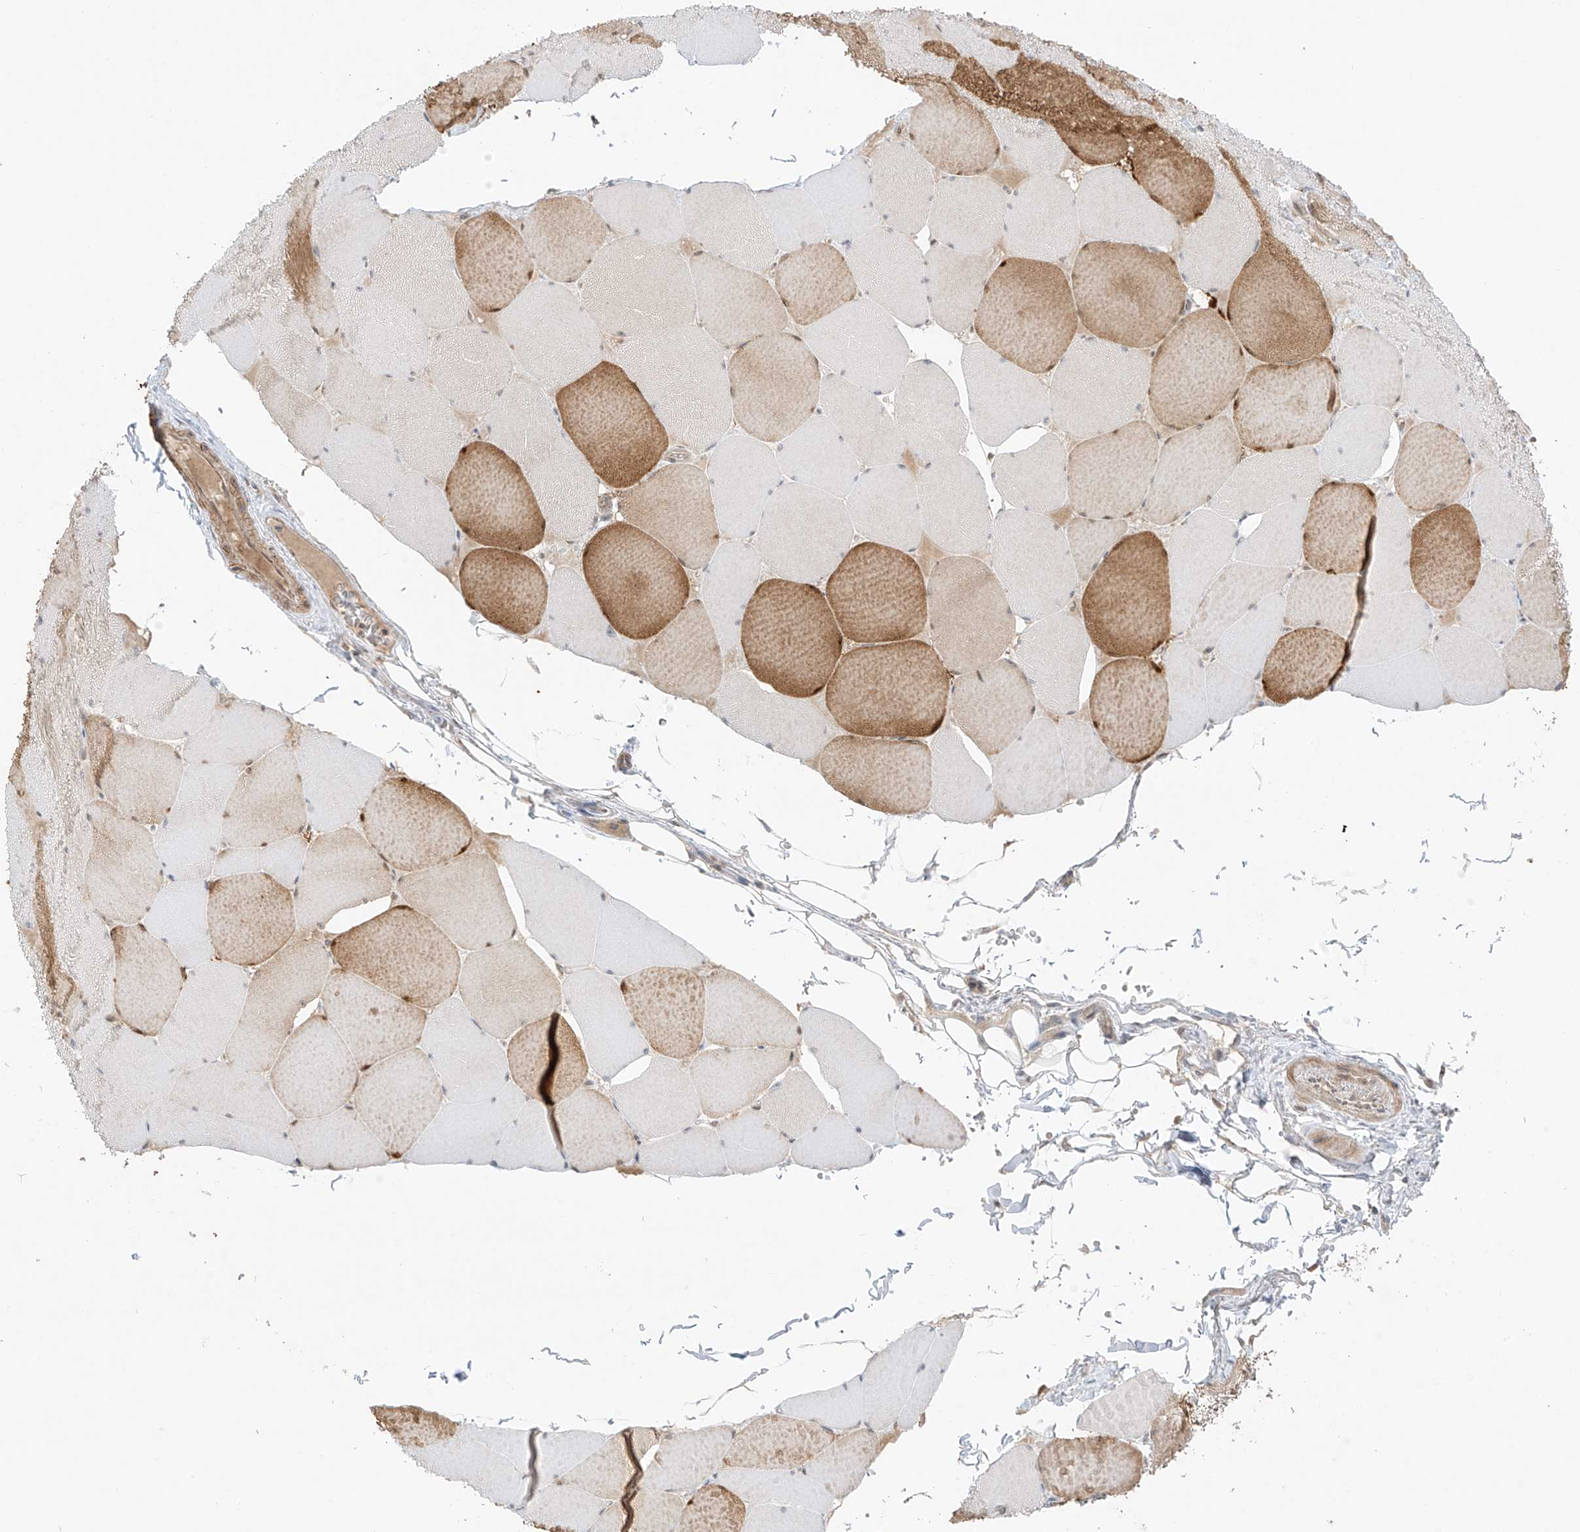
{"staining": {"intensity": "moderate", "quantity": "25%-75%", "location": "cytoplasmic/membranous"}, "tissue": "skeletal muscle", "cell_type": "Myocytes", "image_type": "normal", "snomed": [{"axis": "morphology", "description": "Normal tissue, NOS"}, {"axis": "topography", "description": "Skeletal muscle"}, {"axis": "topography", "description": "Head-Neck"}], "caption": "The histopathology image shows immunohistochemical staining of unremarkable skeletal muscle. There is moderate cytoplasmic/membranous expression is present in about 25%-75% of myocytes.", "gene": "N4BP3", "patient": {"sex": "male", "age": 66}}